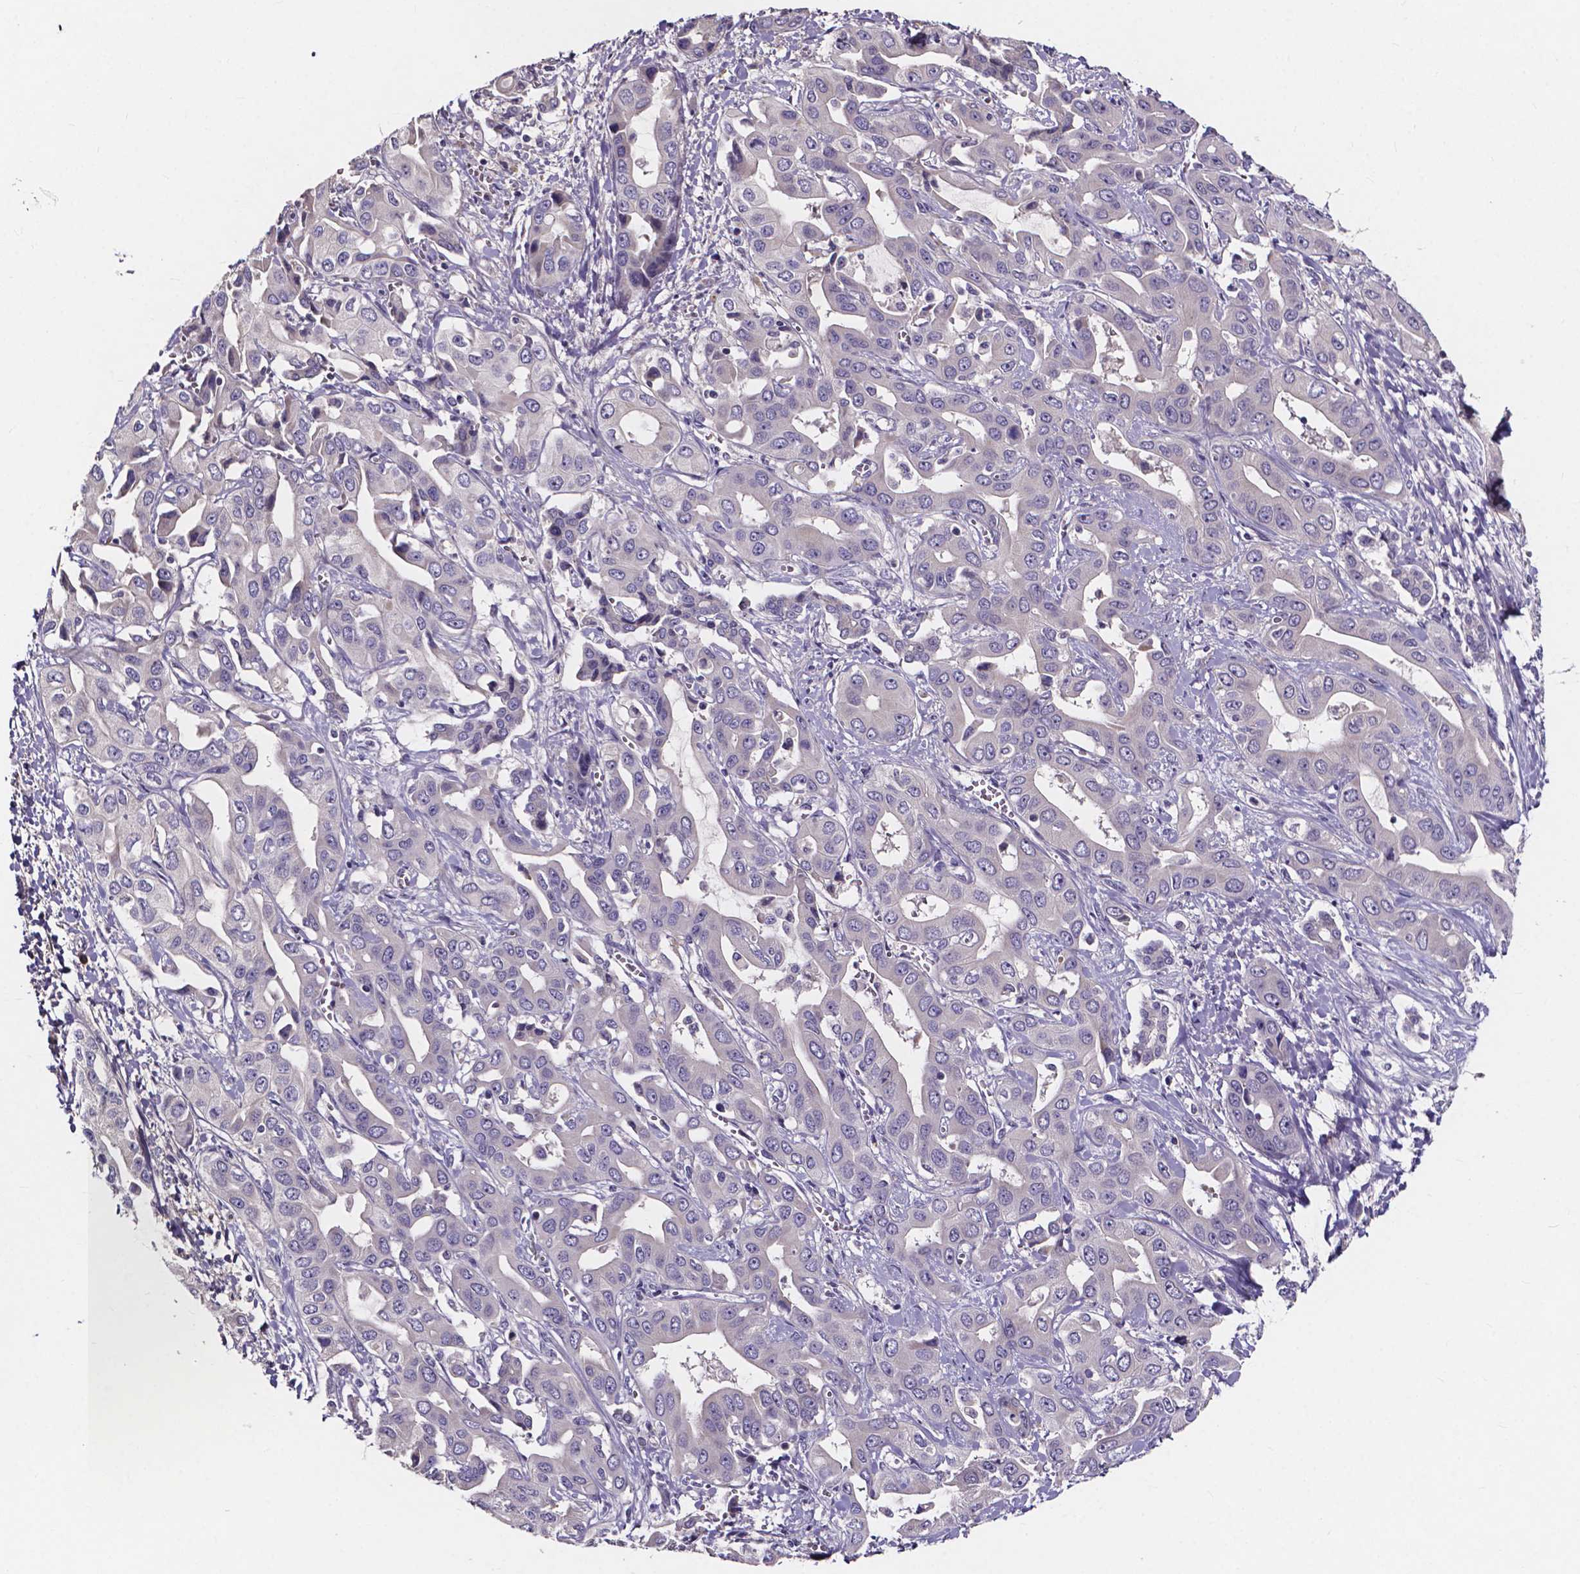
{"staining": {"intensity": "negative", "quantity": "none", "location": "none"}, "tissue": "liver cancer", "cell_type": "Tumor cells", "image_type": "cancer", "snomed": [{"axis": "morphology", "description": "Cholangiocarcinoma"}, {"axis": "topography", "description": "Liver"}], "caption": "High magnification brightfield microscopy of liver cancer (cholangiocarcinoma) stained with DAB (3,3'-diaminobenzidine) (brown) and counterstained with hematoxylin (blue): tumor cells show no significant staining.", "gene": "SPOCD1", "patient": {"sex": "female", "age": 52}}